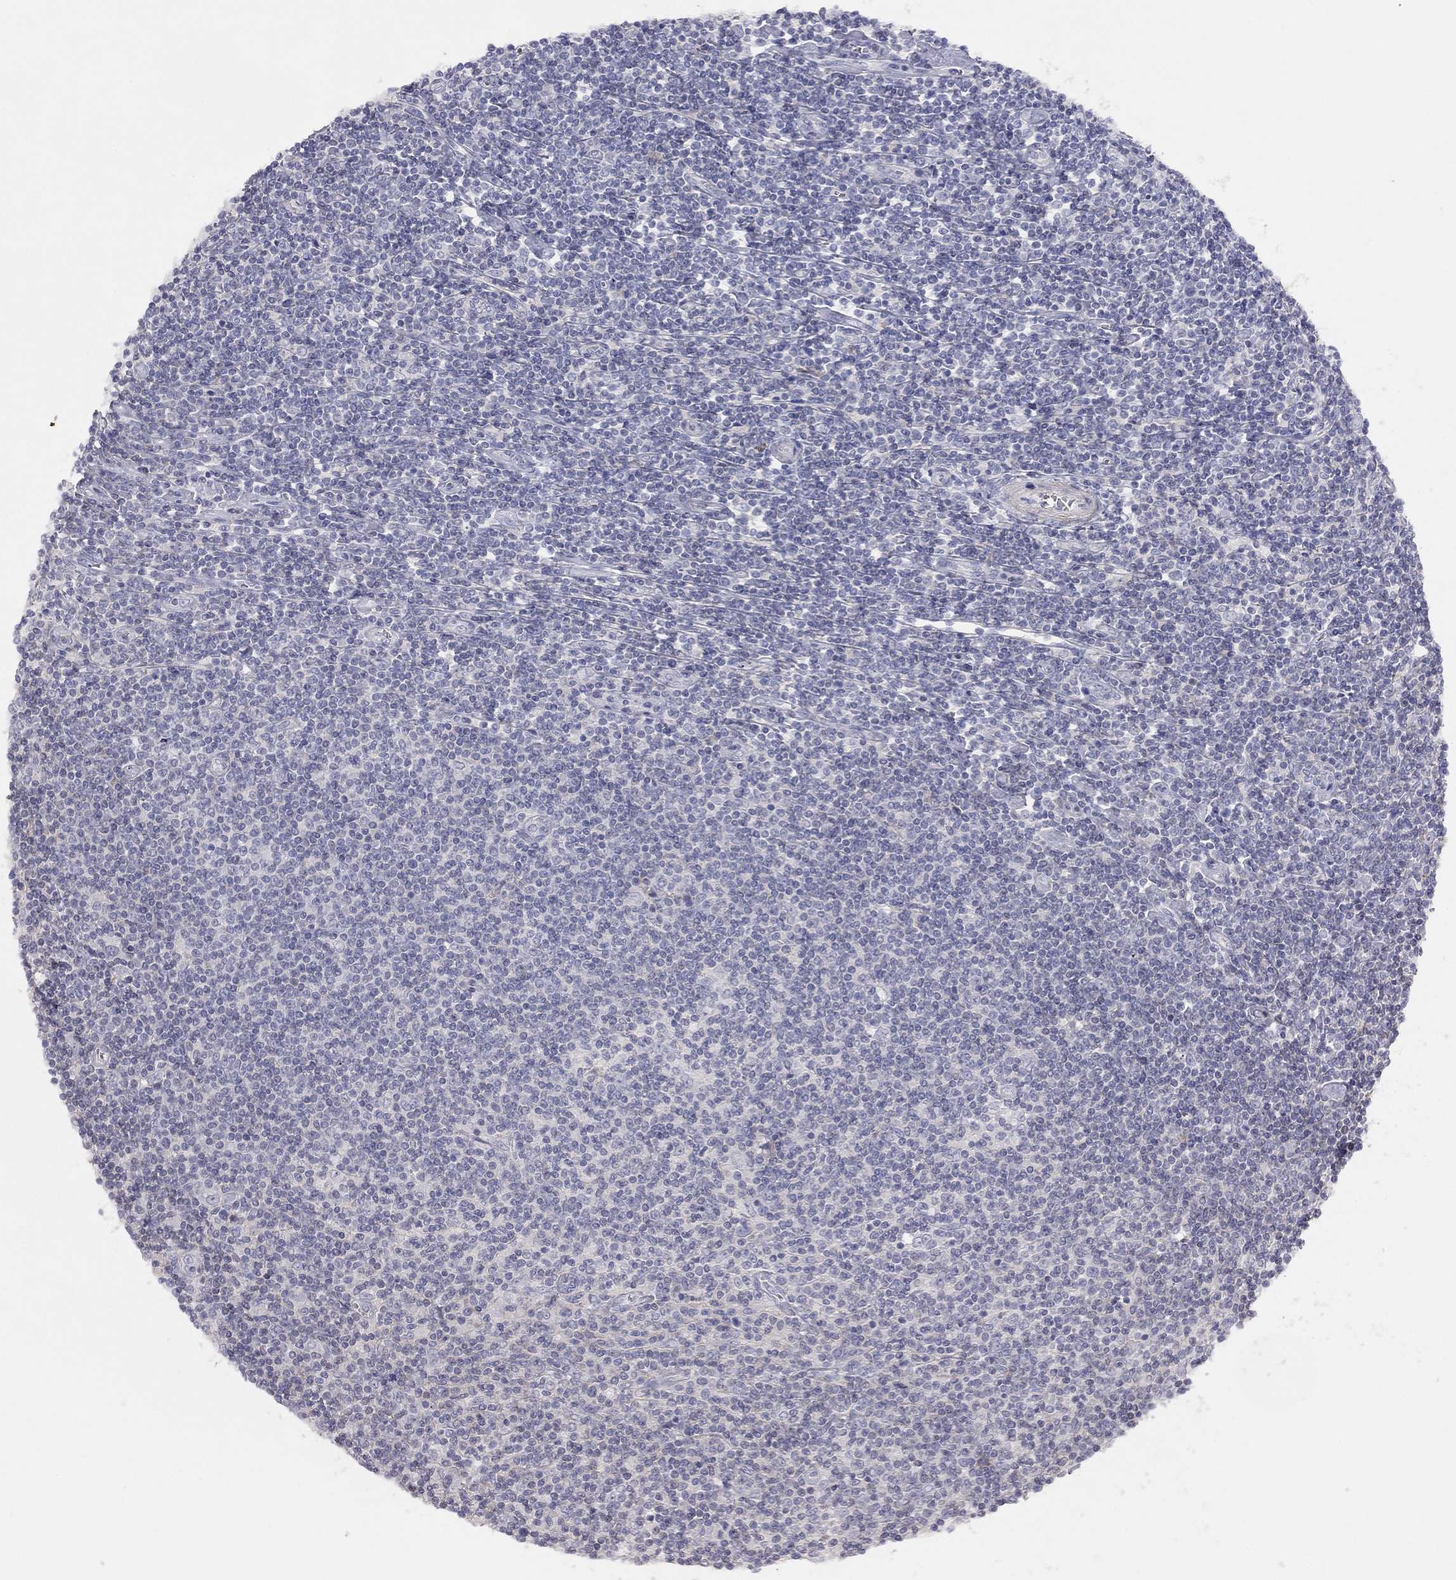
{"staining": {"intensity": "negative", "quantity": "none", "location": "none"}, "tissue": "lymphoma", "cell_type": "Tumor cells", "image_type": "cancer", "snomed": [{"axis": "morphology", "description": "Hodgkin's disease, NOS"}, {"axis": "topography", "description": "Lymph node"}], "caption": "IHC of lymphoma demonstrates no positivity in tumor cells.", "gene": "ADCYAP1", "patient": {"sex": "male", "age": 40}}